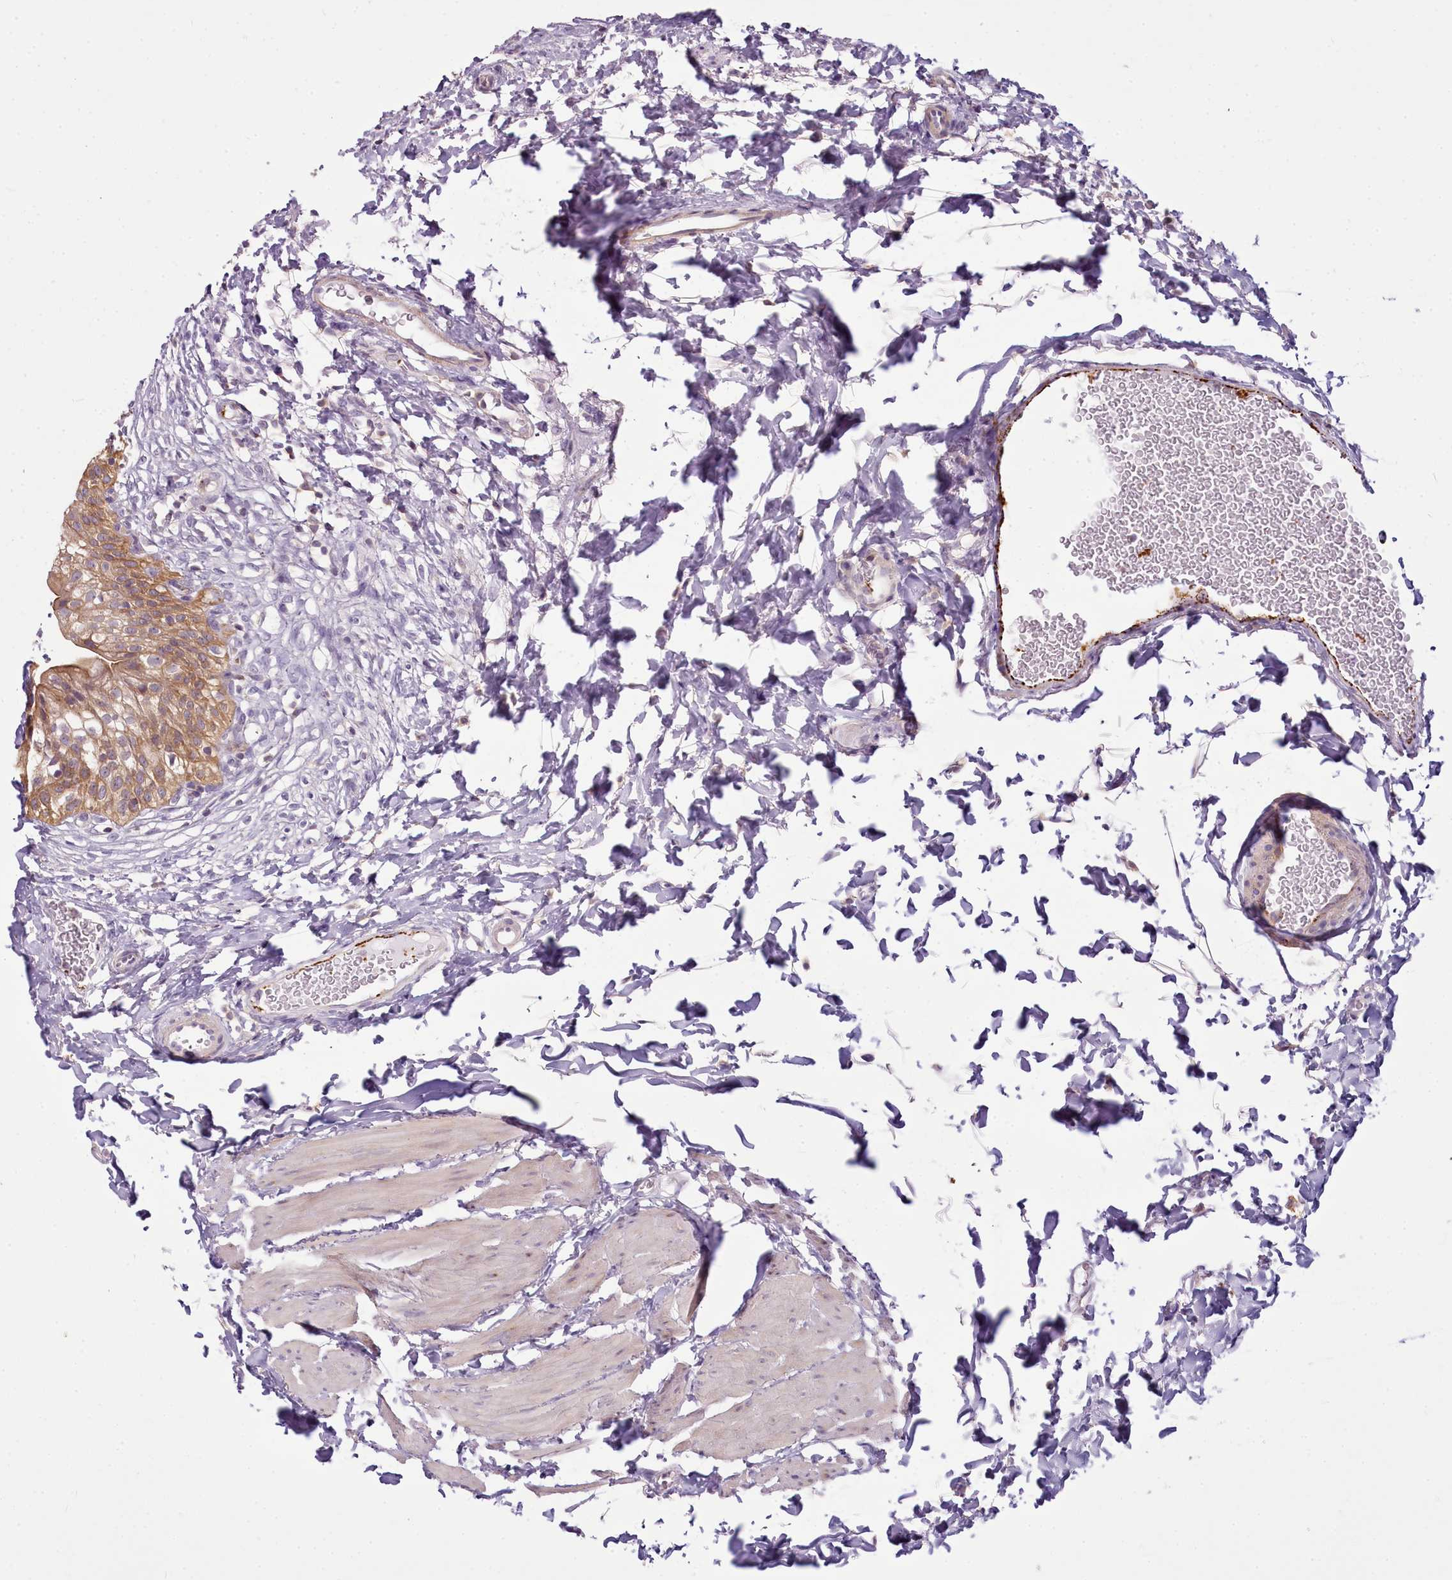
{"staining": {"intensity": "moderate", "quantity": ">75%", "location": "cytoplasmic/membranous"}, "tissue": "urinary bladder", "cell_type": "Urothelial cells", "image_type": "normal", "snomed": [{"axis": "morphology", "description": "Normal tissue, NOS"}, {"axis": "topography", "description": "Urinary bladder"}], "caption": "The image reveals a brown stain indicating the presence of a protein in the cytoplasmic/membranous of urothelial cells in urinary bladder. The staining was performed using DAB (3,3'-diaminobenzidine) to visualize the protein expression in brown, while the nuclei were stained in blue with hematoxylin (Magnification: 20x).", "gene": "CAPN7", "patient": {"sex": "male", "age": 55}}